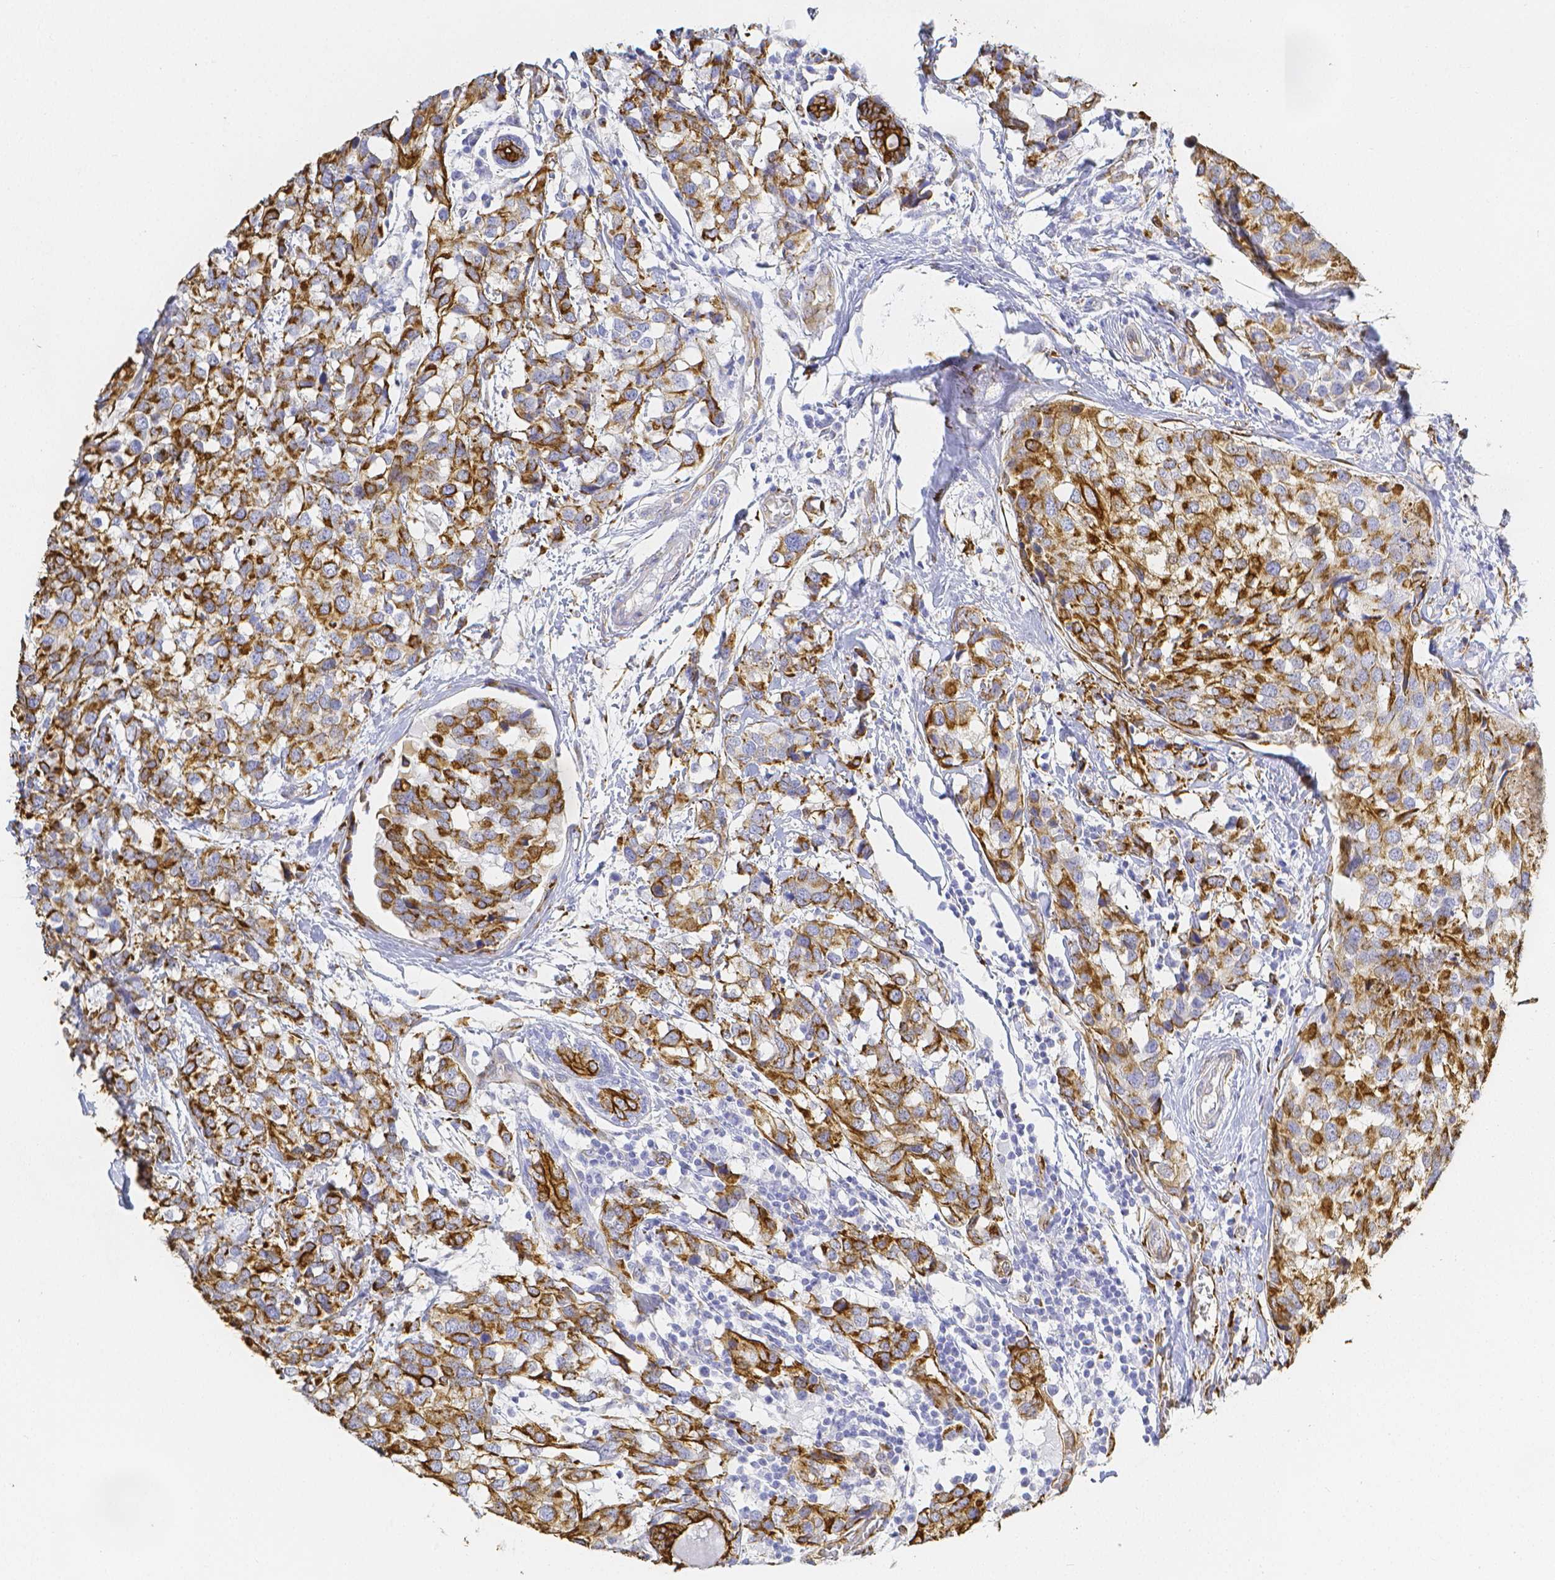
{"staining": {"intensity": "strong", "quantity": "<25%", "location": "cytoplasmic/membranous"}, "tissue": "breast cancer", "cell_type": "Tumor cells", "image_type": "cancer", "snomed": [{"axis": "morphology", "description": "Lobular carcinoma"}, {"axis": "topography", "description": "Breast"}], "caption": "Protein staining of breast lobular carcinoma tissue demonstrates strong cytoplasmic/membranous staining in approximately <25% of tumor cells.", "gene": "SMURF1", "patient": {"sex": "female", "age": 59}}